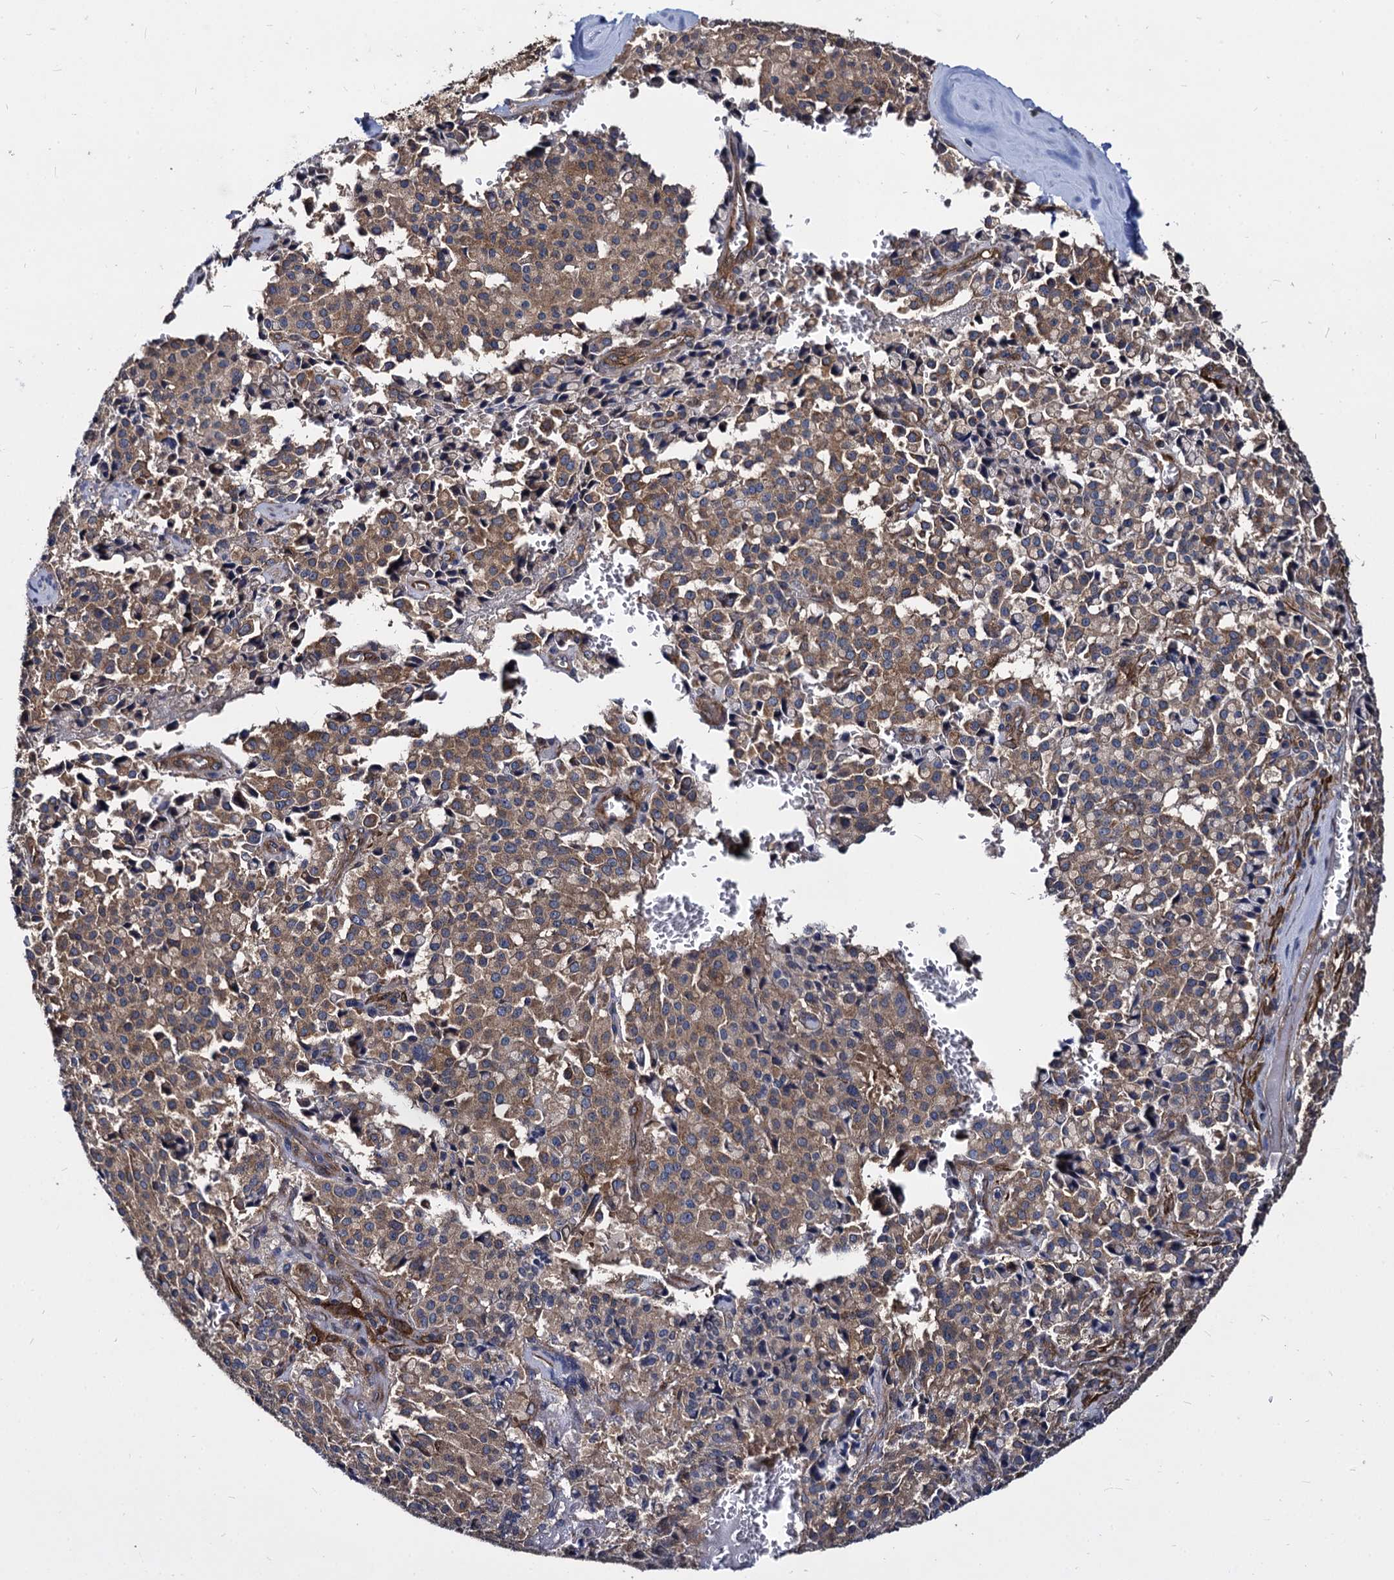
{"staining": {"intensity": "moderate", "quantity": ">75%", "location": "cytoplasmic/membranous"}, "tissue": "pancreatic cancer", "cell_type": "Tumor cells", "image_type": "cancer", "snomed": [{"axis": "morphology", "description": "Adenocarcinoma, NOS"}, {"axis": "topography", "description": "Pancreas"}], "caption": "IHC of adenocarcinoma (pancreatic) demonstrates medium levels of moderate cytoplasmic/membranous positivity in approximately >75% of tumor cells. The staining was performed using DAB, with brown indicating positive protein expression. Nuclei are stained blue with hematoxylin.", "gene": "NME1", "patient": {"sex": "male", "age": 65}}